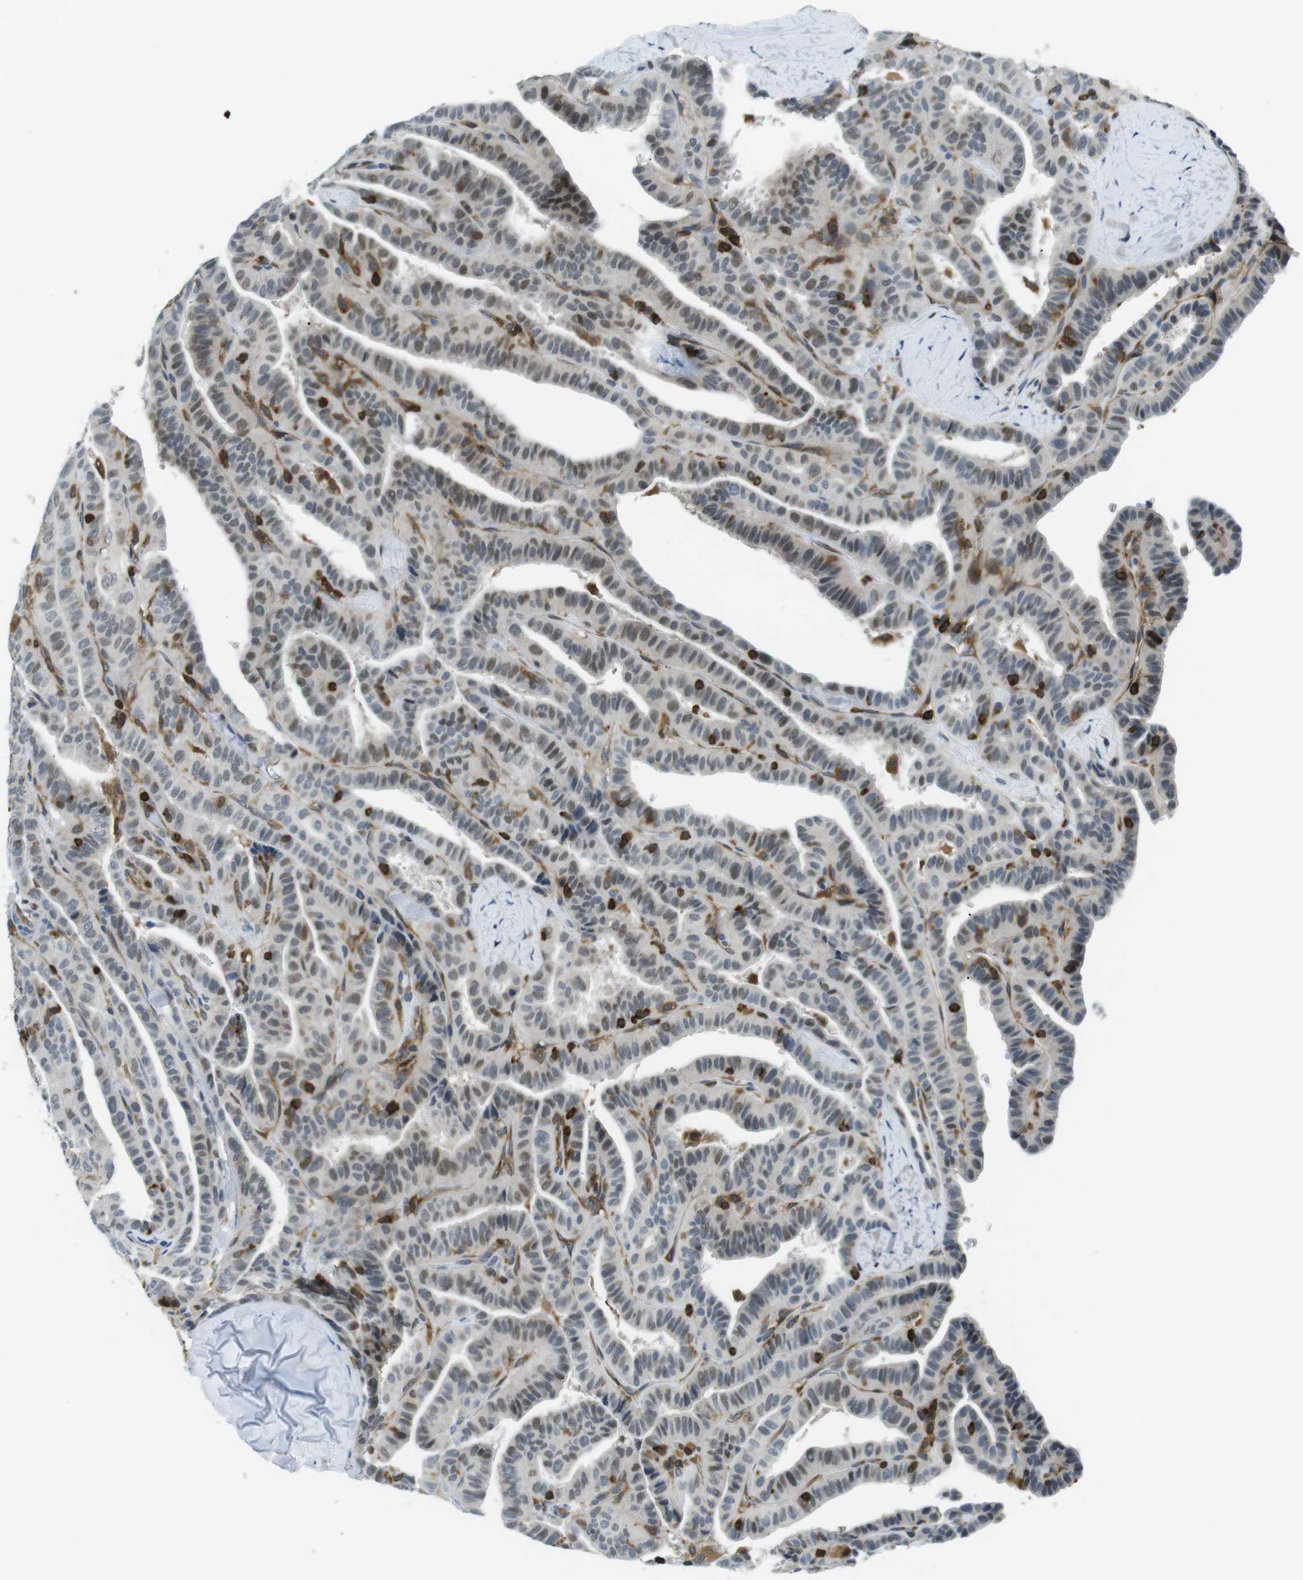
{"staining": {"intensity": "weak", "quantity": "25%-75%", "location": "nuclear"}, "tissue": "thyroid cancer", "cell_type": "Tumor cells", "image_type": "cancer", "snomed": [{"axis": "morphology", "description": "Papillary adenocarcinoma, NOS"}, {"axis": "topography", "description": "Thyroid gland"}], "caption": "Immunohistochemistry of human papillary adenocarcinoma (thyroid) exhibits low levels of weak nuclear staining in about 25%-75% of tumor cells.", "gene": "STK10", "patient": {"sex": "male", "age": 77}}